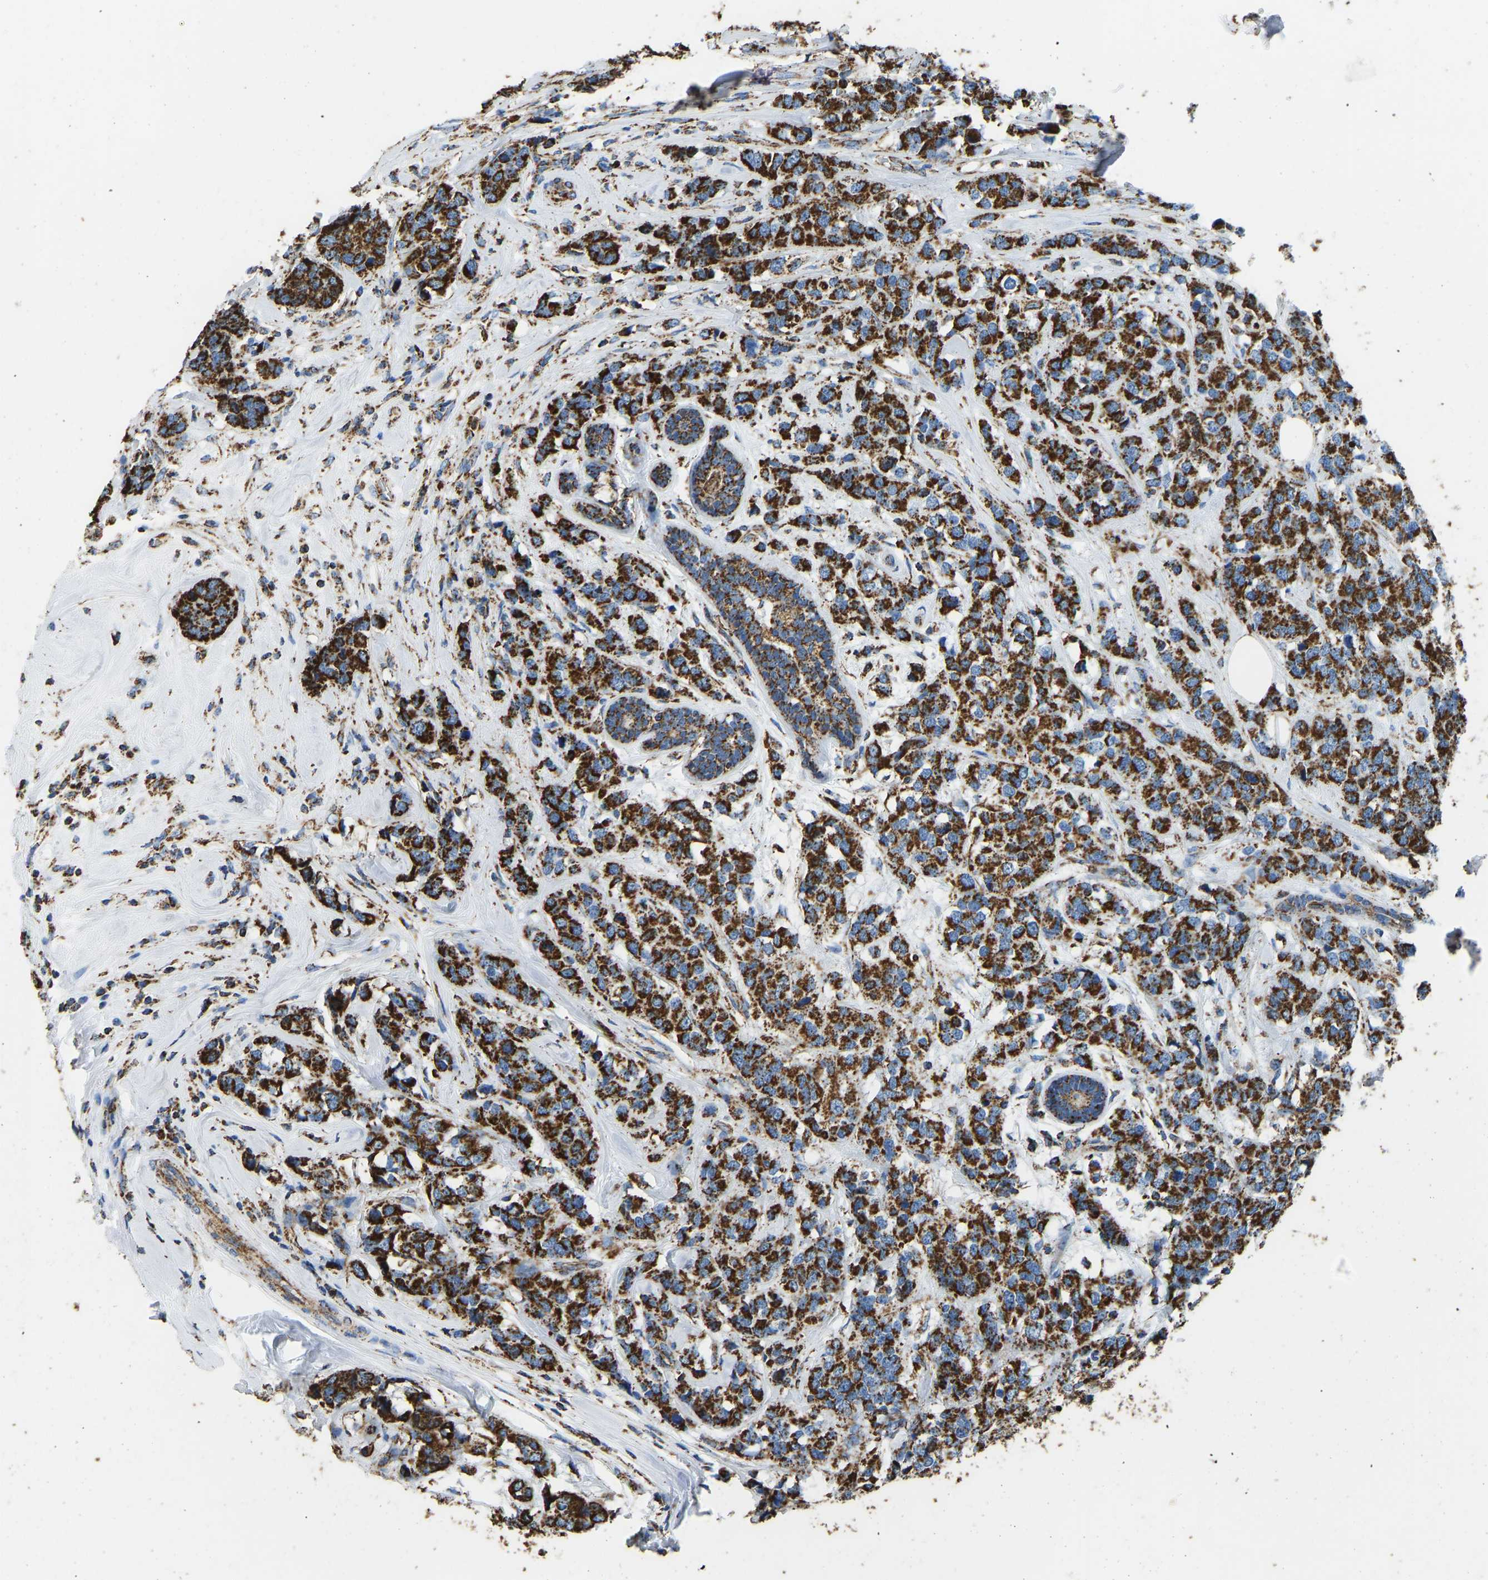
{"staining": {"intensity": "strong", "quantity": ">75%", "location": "cytoplasmic/membranous"}, "tissue": "breast cancer", "cell_type": "Tumor cells", "image_type": "cancer", "snomed": [{"axis": "morphology", "description": "Lobular carcinoma"}, {"axis": "topography", "description": "Breast"}], "caption": "Protein expression by immunohistochemistry reveals strong cytoplasmic/membranous staining in approximately >75% of tumor cells in breast cancer.", "gene": "IRX6", "patient": {"sex": "female", "age": 59}}